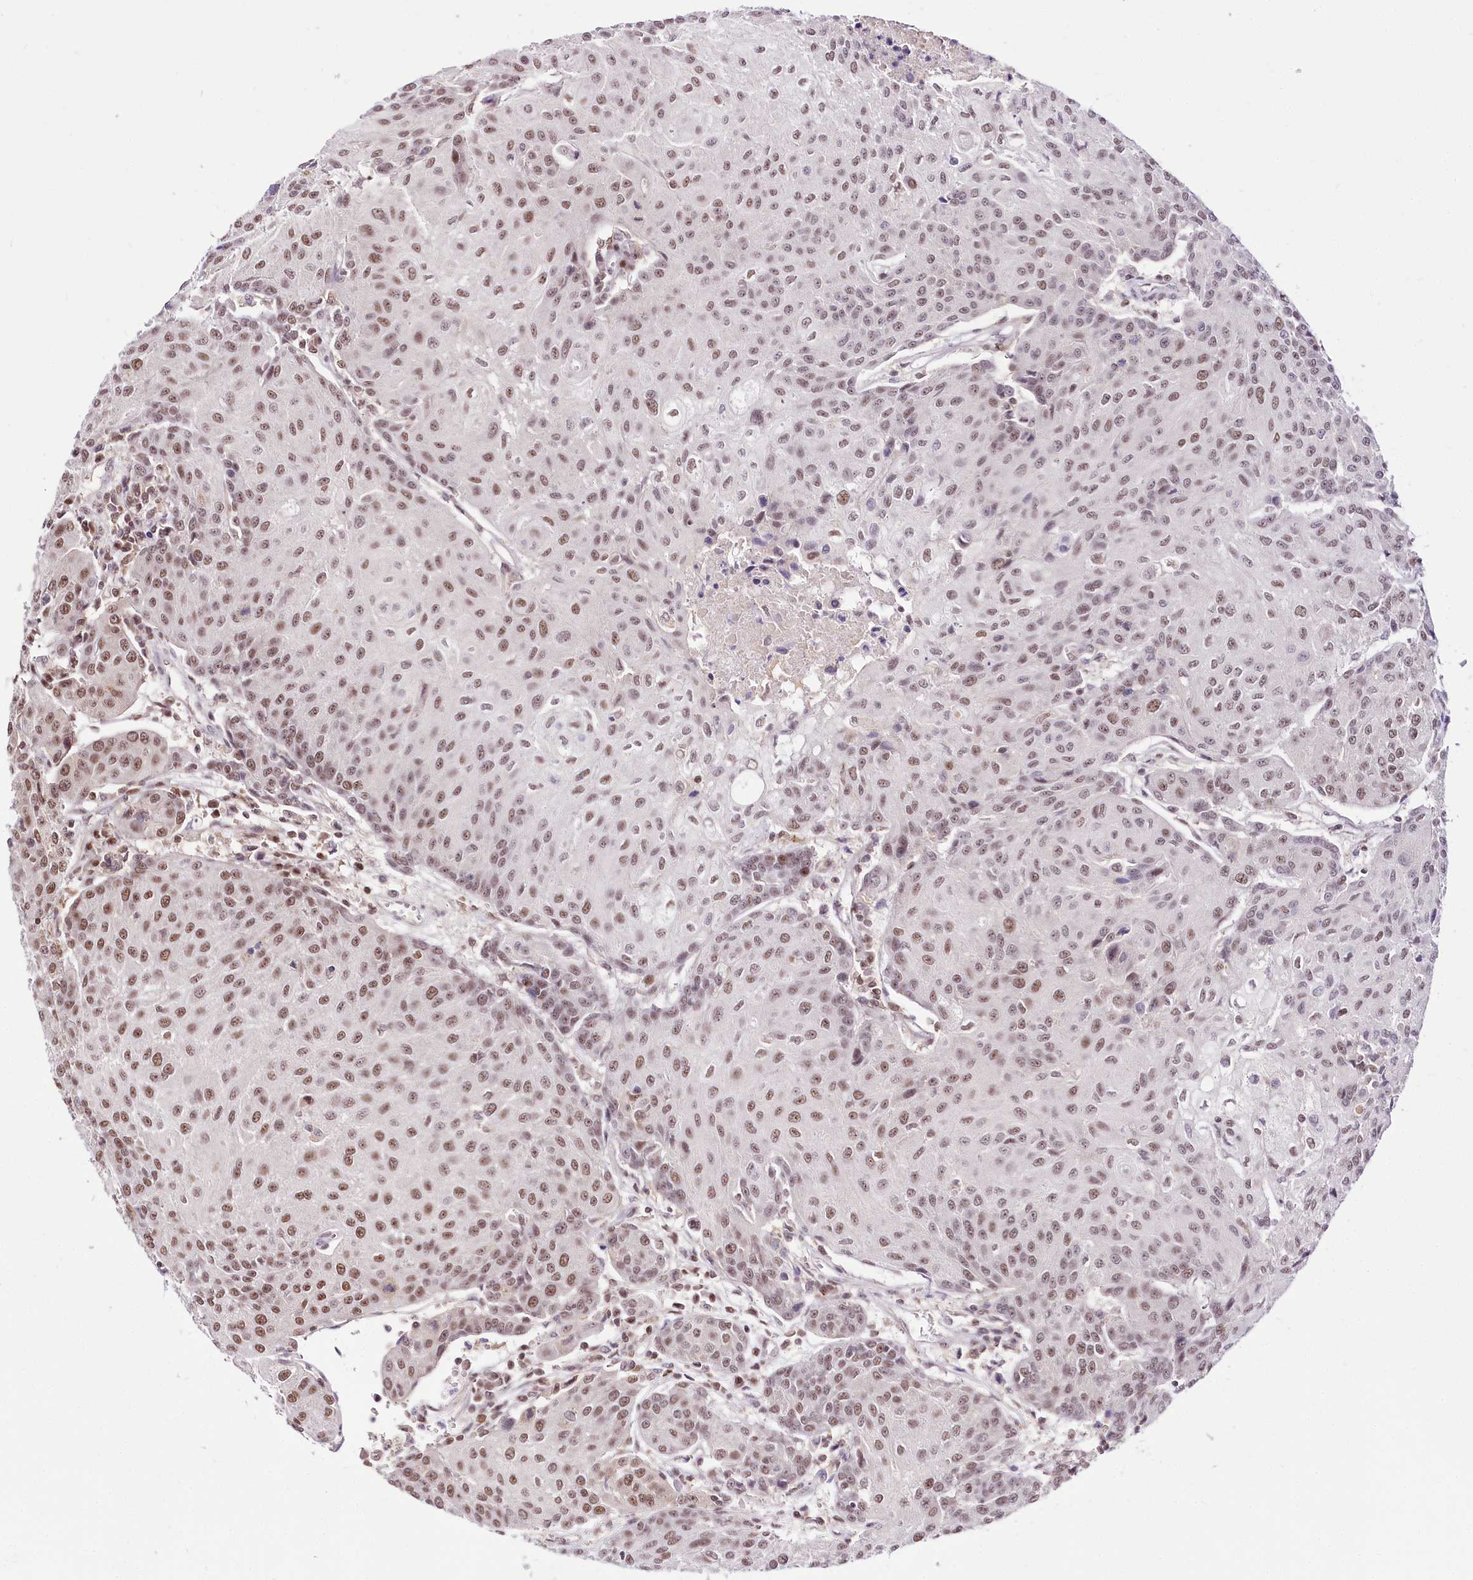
{"staining": {"intensity": "moderate", "quantity": ">75%", "location": "nuclear"}, "tissue": "urothelial cancer", "cell_type": "Tumor cells", "image_type": "cancer", "snomed": [{"axis": "morphology", "description": "Urothelial carcinoma, High grade"}, {"axis": "topography", "description": "Urinary bladder"}], "caption": "IHC (DAB) staining of urothelial carcinoma (high-grade) demonstrates moderate nuclear protein staining in about >75% of tumor cells.", "gene": "POLA2", "patient": {"sex": "female", "age": 85}}